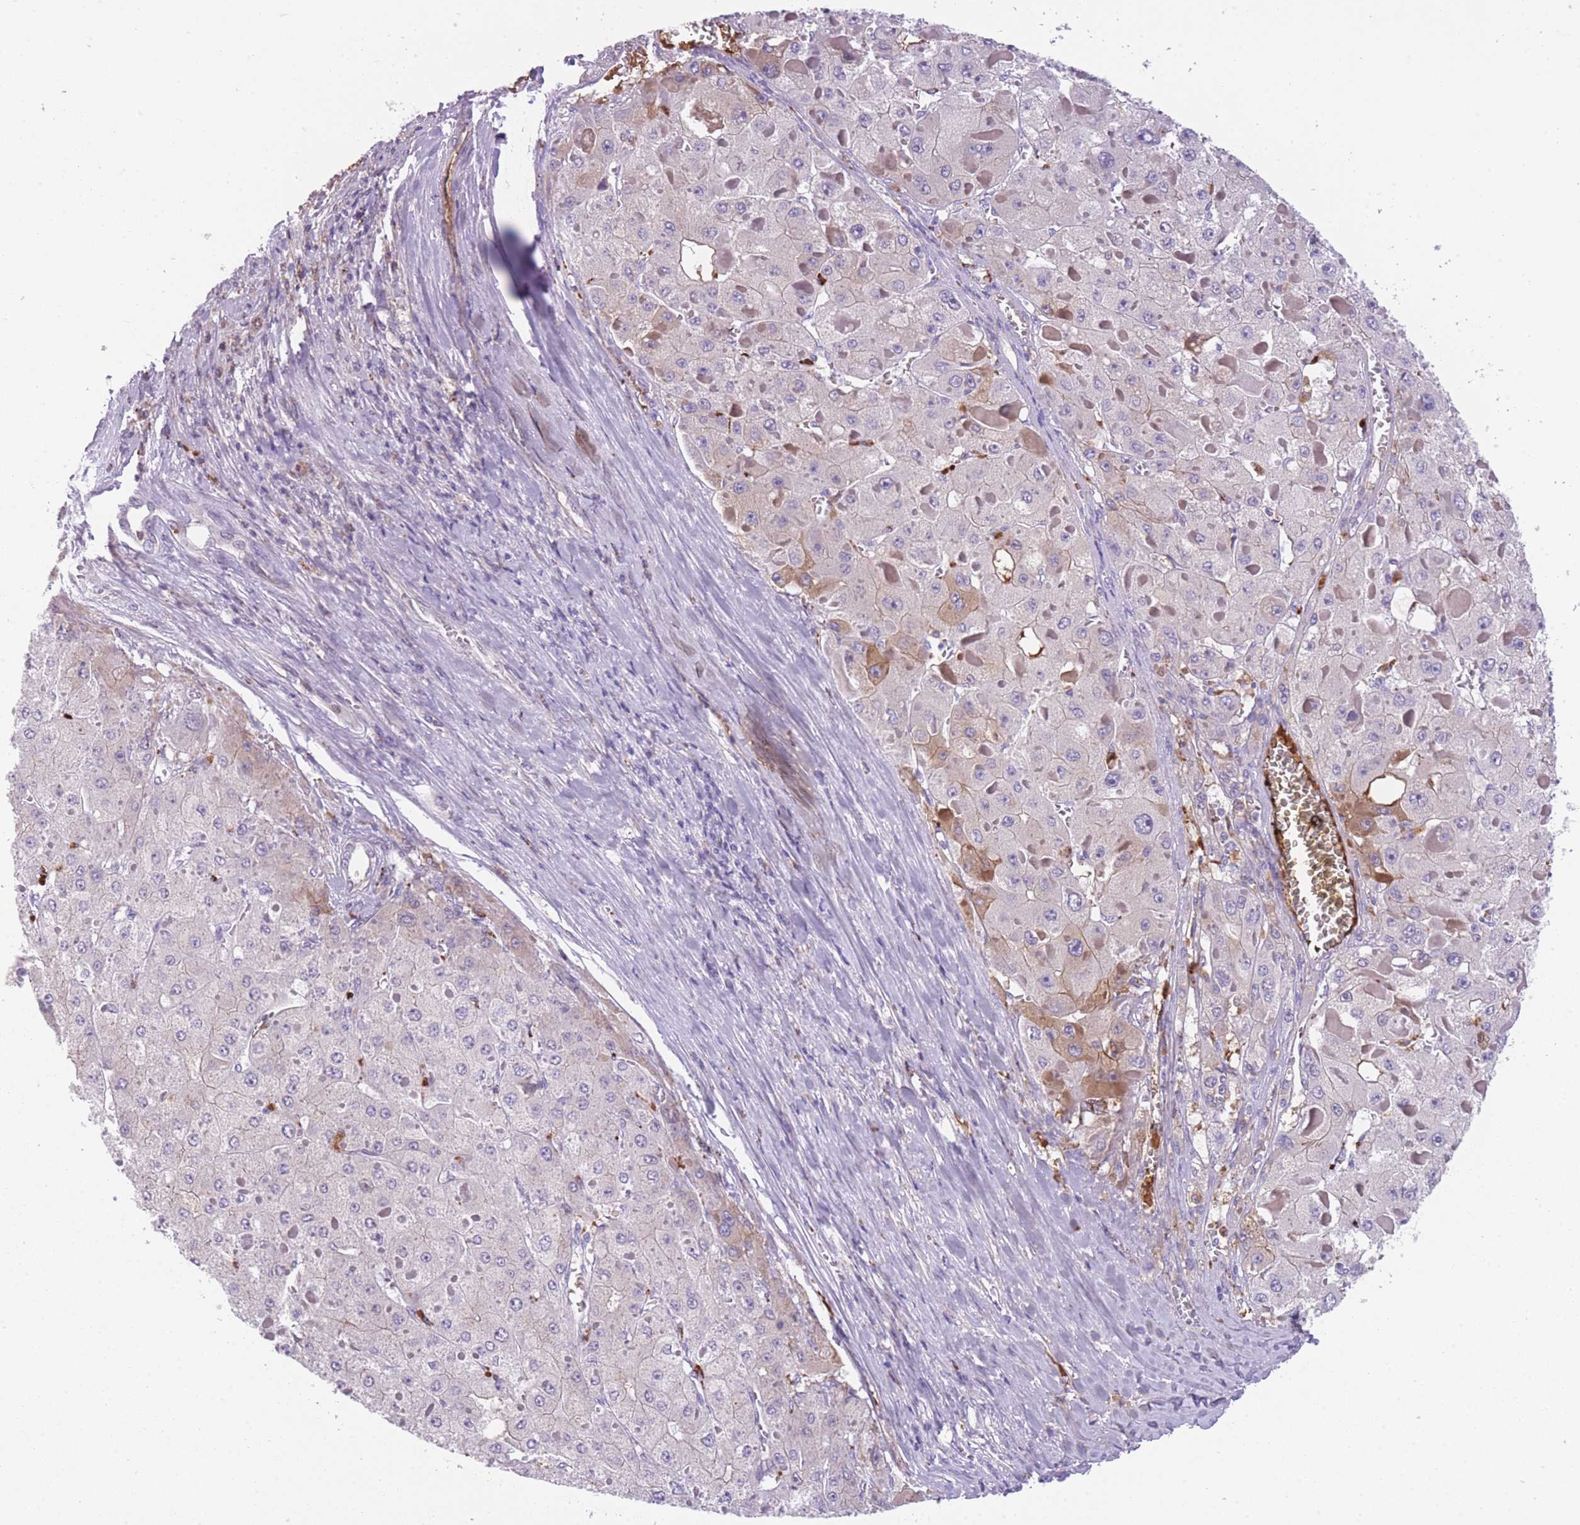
{"staining": {"intensity": "weak", "quantity": "<25%", "location": "cytoplasmic/membranous"}, "tissue": "liver cancer", "cell_type": "Tumor cells", "image_type": "cancer", "snomed": [{"axis": "morphology", "description": "Carcinoma, Hepatocellular, NOS"}, {"axis": "topography", "description": "Liver"}], "caption": "Tumor cells are negative for protein expression in human liver cancer.", "gene": "GNAT1", "patient": {"sex": "female", "age": 73}}